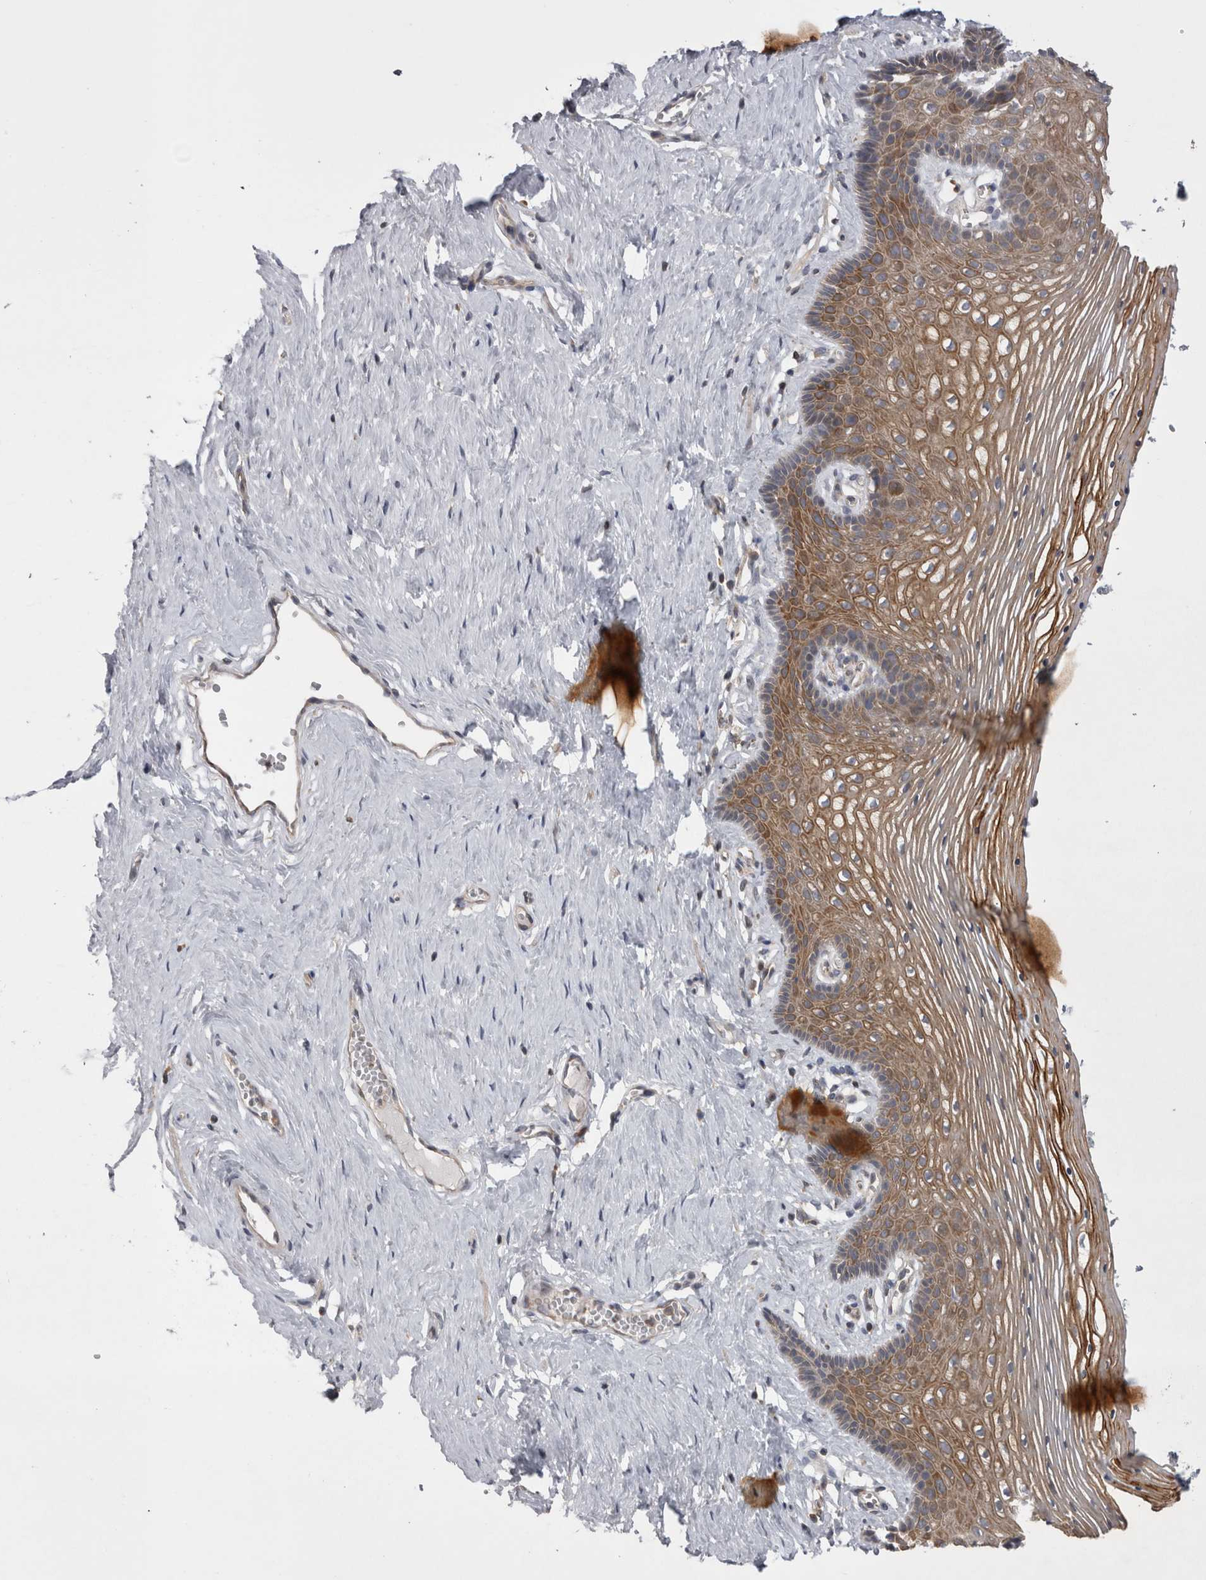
{"staining": {"intensity": "moderate", "quantity": ">75%", "location": "cytoplasmic/membranous"}, "tissue": "vagina", "cell_type": "Squamous epithelial cells", "image_type": "normal", "snomed": [{"axis": "morphology", "description": "Normal tissue, NOS"}, {"axis": "topography", "description": "Vagina"}], "caption": "Vagina stained with immunohistochemistry demonstrates moderate cytoplasmic/membranous expression in about >75% of squamous epithelial cells. Using DAB (3,3'-diaminobenzidine) (brown) and hematoxylin (blue) stains, captured at high magnification using brightfield microscopy.", "gene": "TSPOAP1", "patient": {"sex": "female", "age": 32}}